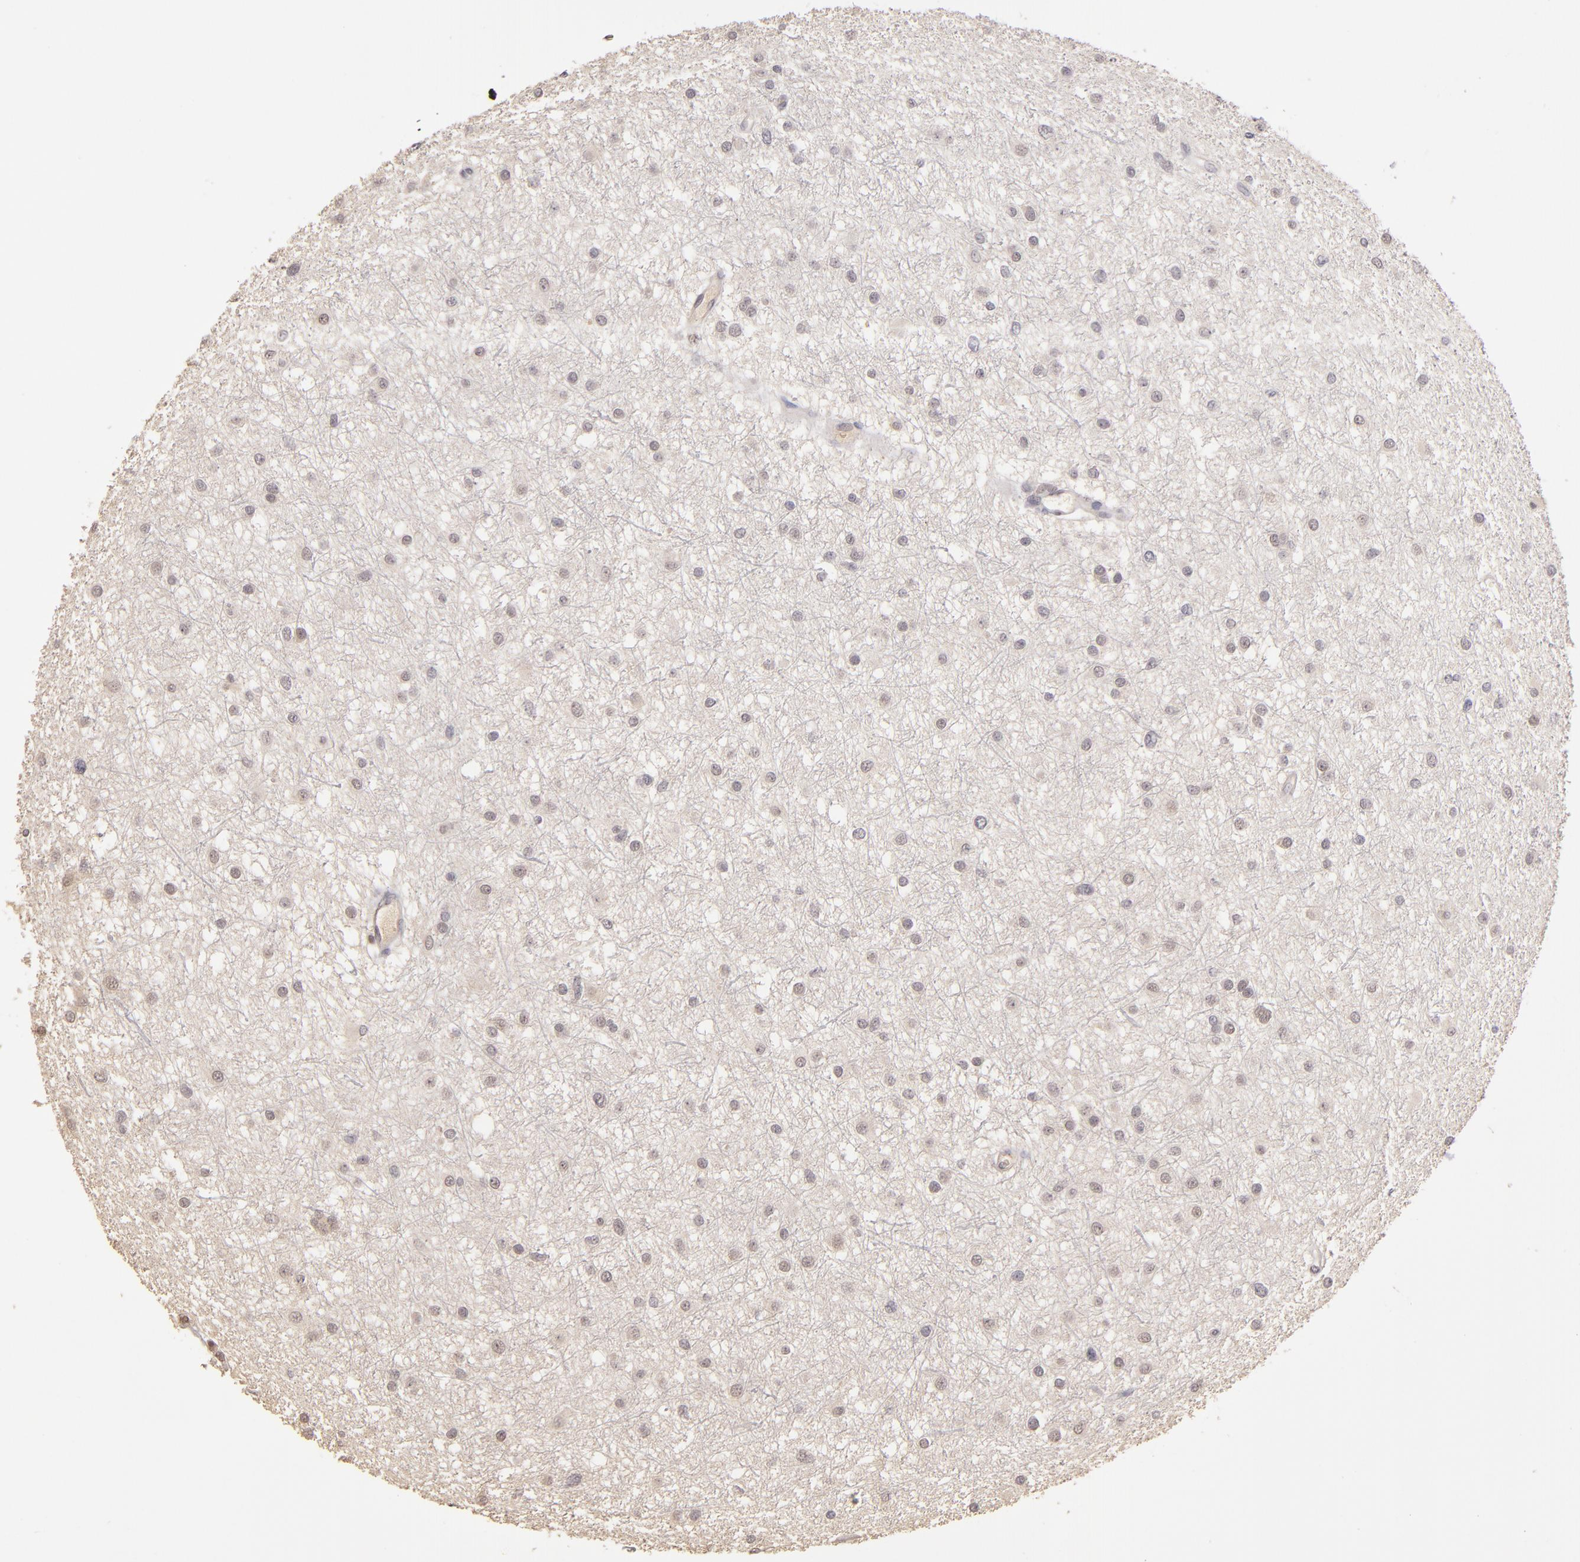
{"staining": {"intensity": "negative", "quantity": "none", "location": "none"}, "tissue": "glioma", "cell_type": "Tumor cells", "image_type": "cancer", "snomed": [{"axis": "morphology", "description": "Glioma, malignant, Low grade"}, {"axis": "topography", "description": "Brain"}], "caption": "DAB immunohistochemical staining of malignant glioma (low-grade) displays no significant positivity in tumor cells. (DAB (3,3'-diaminobenzidine) immunohistochemistry (IHC), high magnification).", "gene": "LRG1", "patient": {"sex": "female", "age": 36}}